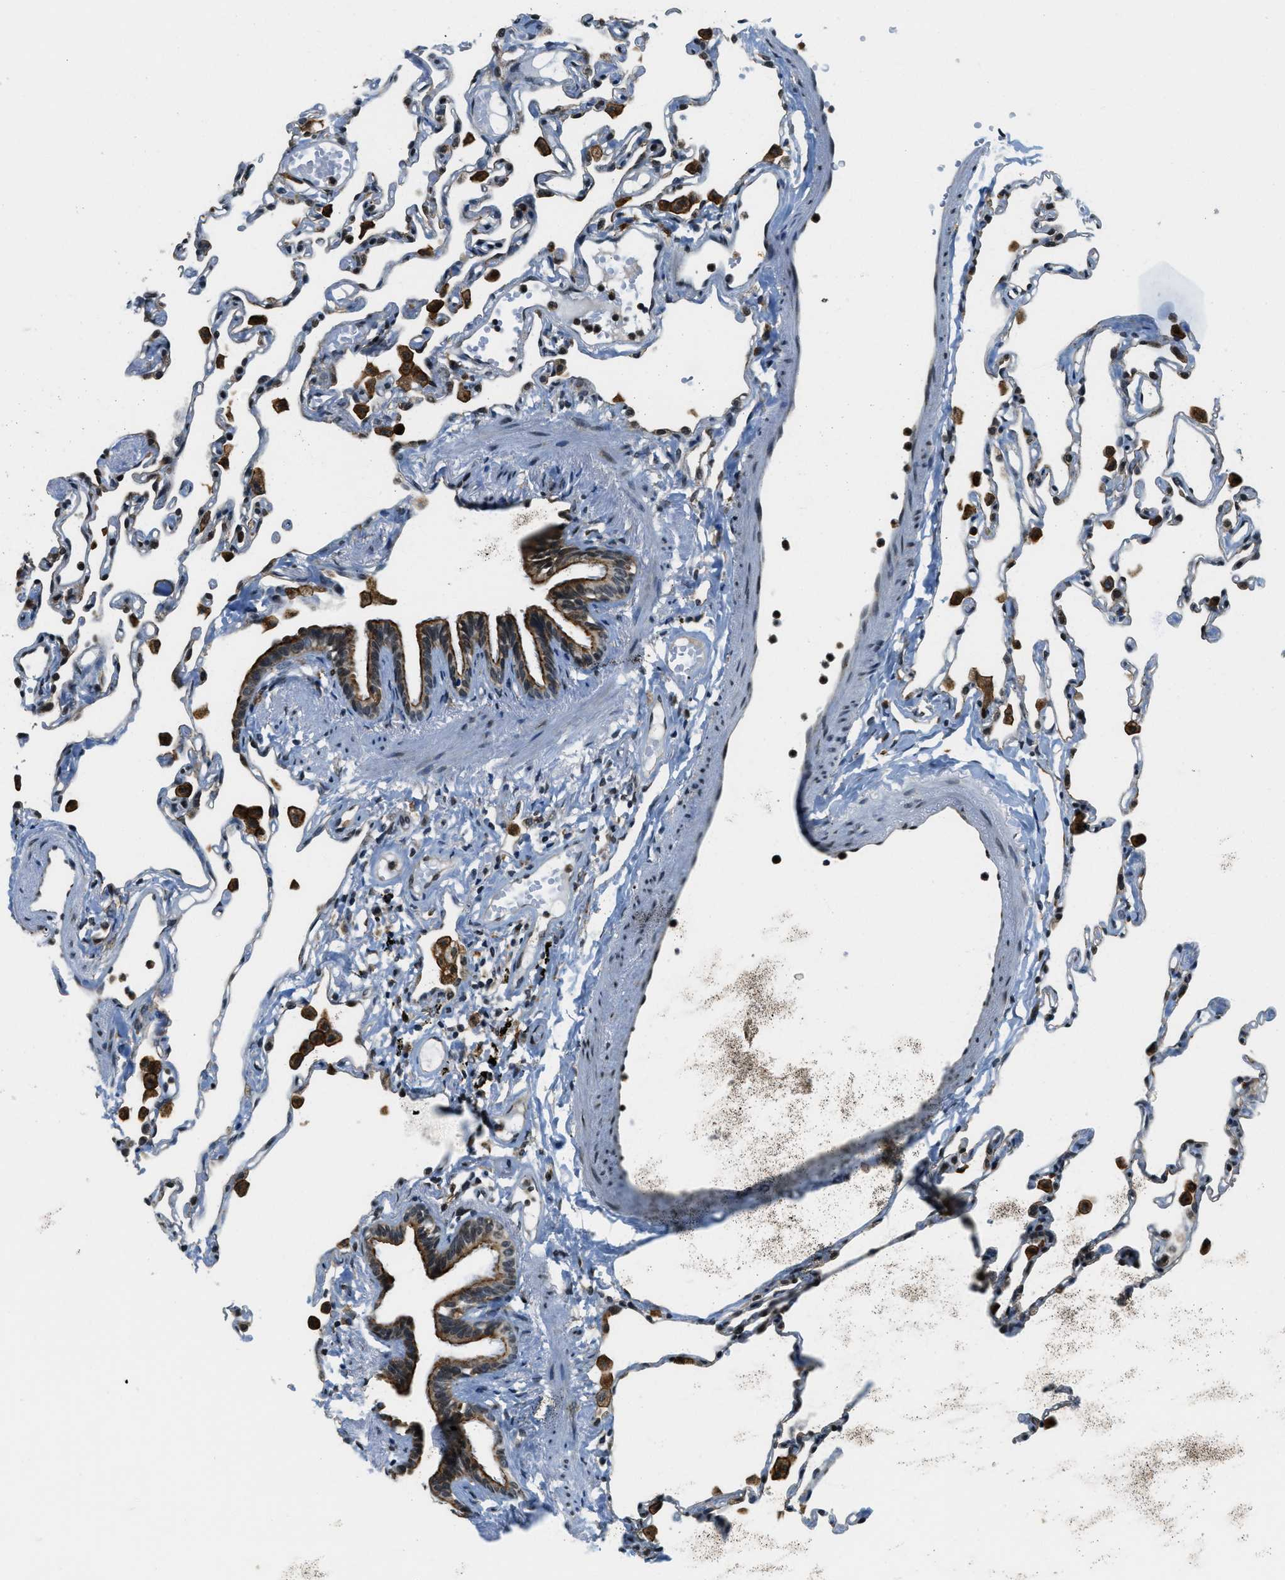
{"staining": {"intensity": "moderate", "quantity": "25%-75%", "location": "nuclear"}, "tissue": "lung", "cell_type": "Alveolar cells", "image_type": "normal", "snomed": [{"axis": "morphology", "description": "Normal tissue, NOS"}, {"axis": "topography", "description": "Lung"}], "caption": "Protein expression analysis of unremarkable human lung reveals moderate nuclear staining in approximately 25%-75% of alveolar cells. Immunohistochemistry (ihc) stains the protein in brown and the nuclei are stained blue.", "gene": "RAB11FIP1", "patient": {"sex": "female", "age": 49}}